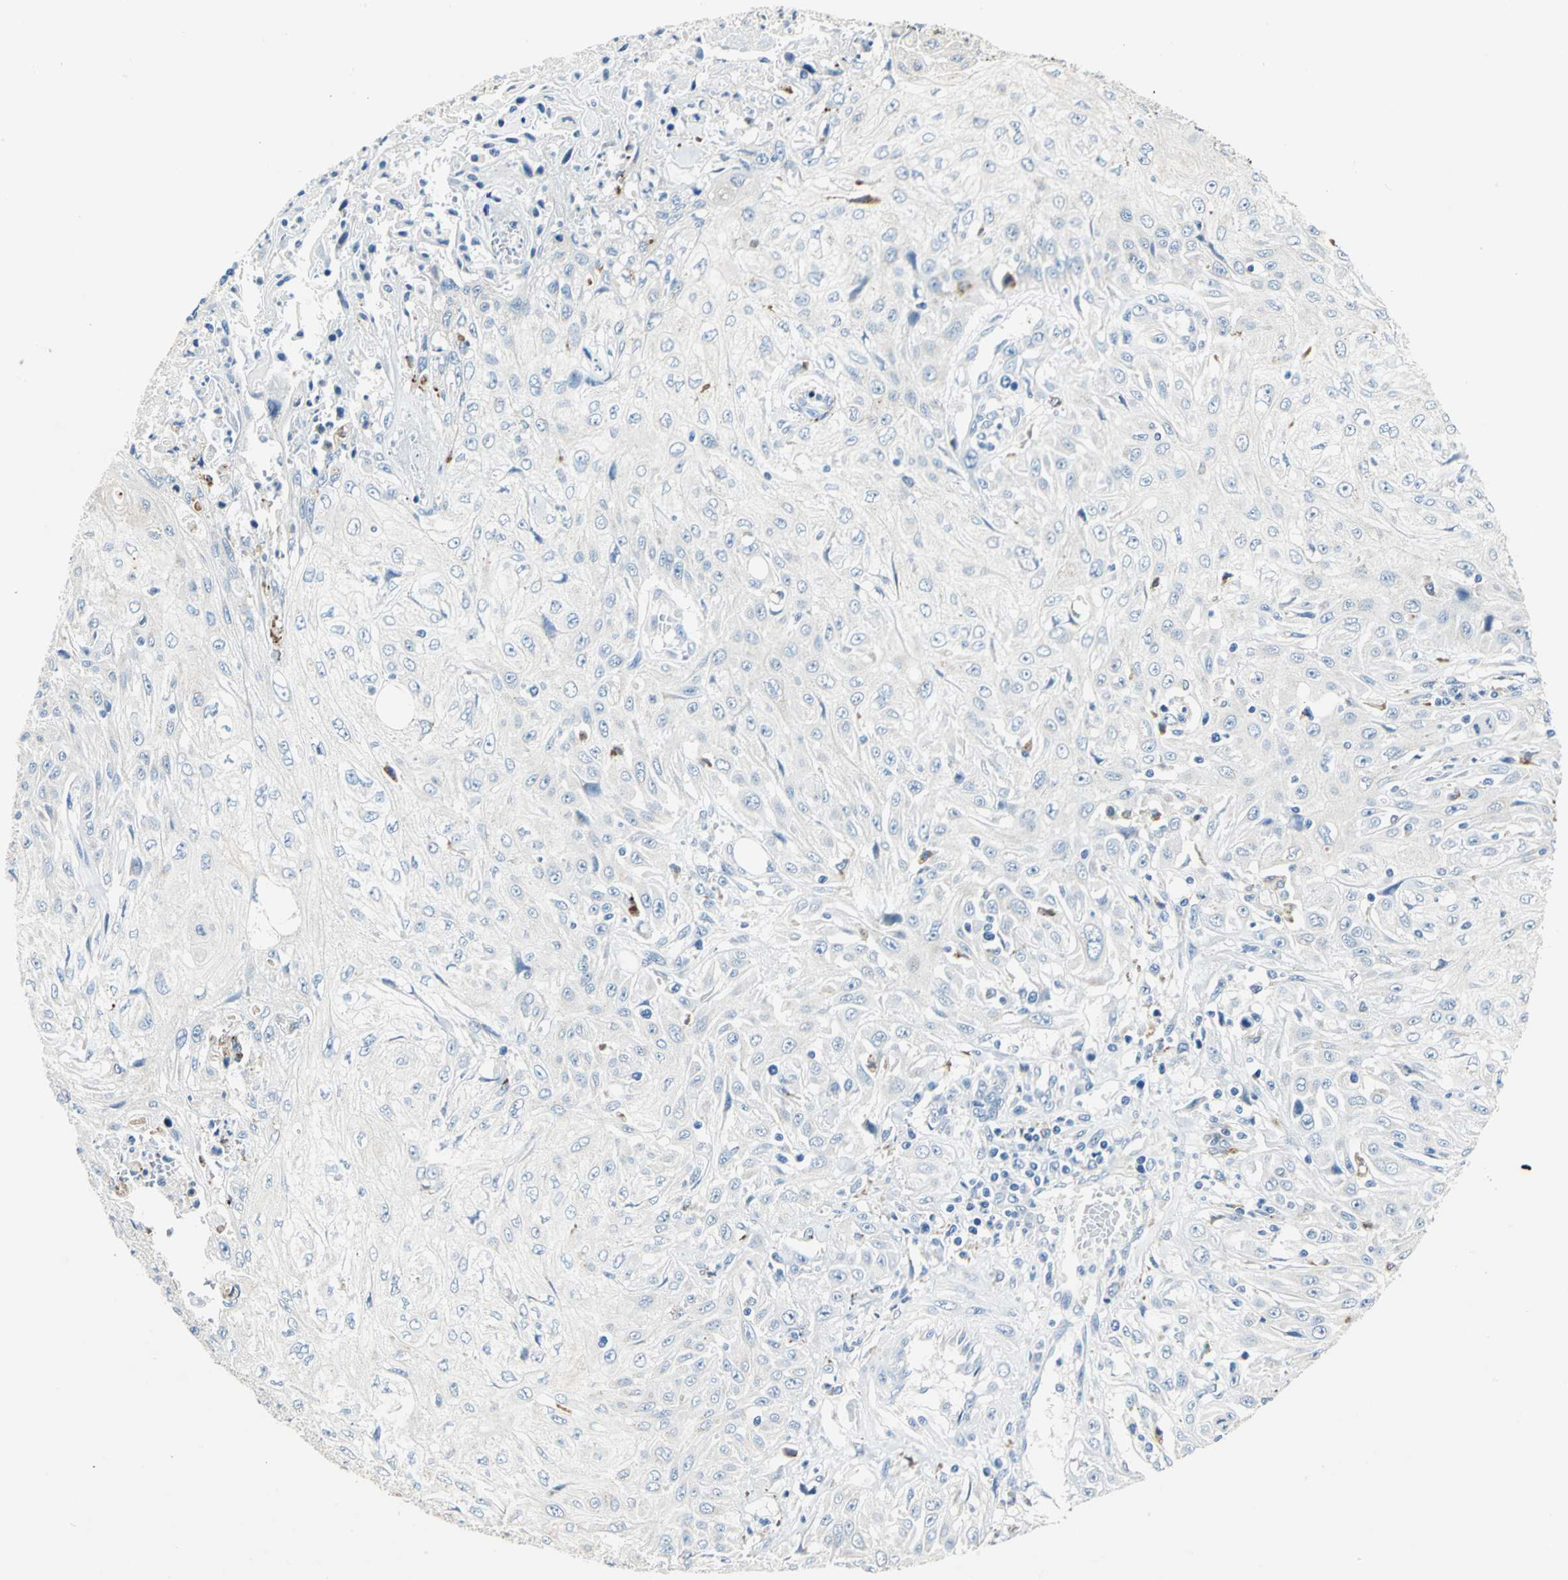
{"staining": {"intensity": "negative", "quantity": "none", "location": "none"}, "tissue": "skin cancer", "cell_type": "Tumor cells", "image_type": "cancer", "snomed": [{"axis": "morphology", "description": "Squamous cell carcinoma, NOS"}, {"axis": "topography", "description": "Skin"}], "caption": "Image shows no significant protein expression in tumor cells of skin squamous cell carcinoma.", "gene": "RASD2", "patient": {"sex": "male", "age": 75}}